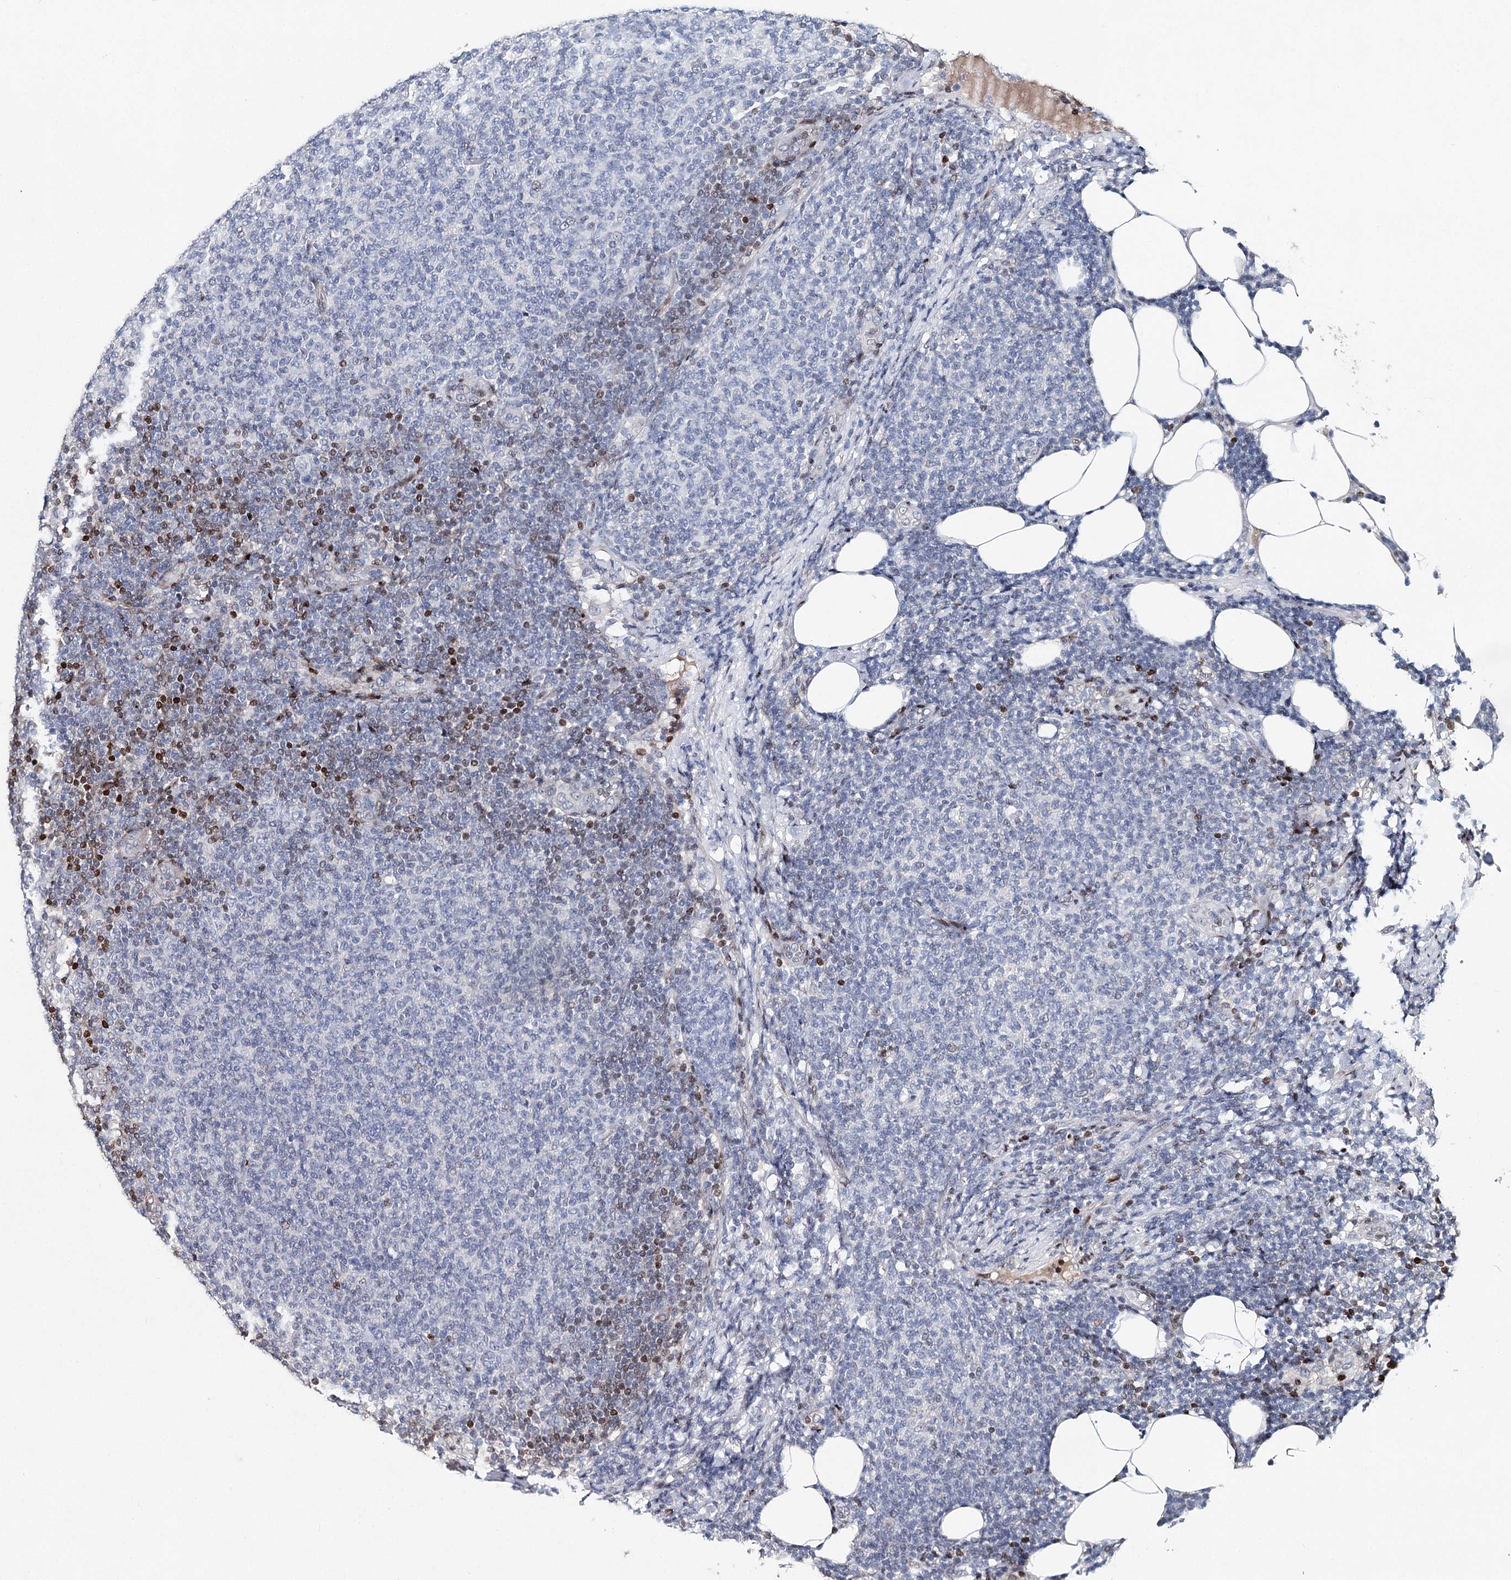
{"staining": {"intensity": "negative", "quantity": "none", "location": "none"}, "tissue": "lymphoma", "cell_type": "Tumor cells", "image_type": "cancer", "snomed": [{"axis": "morphology", "description": "Malignant lymphoma, non-Hodgkin's type, Low grade"}, {"axis": "topography", "description": "Lymph node"}], "caption": "High power microscopy photomicrograph of an immunohistochemistry micrograph of malignant lymphoma, non-Hodgkin's type (low-grade), revealing no significant expression in tumor cells.", "gene": "FRMD4A", "patient": {"sex": "male", "age": 66}}